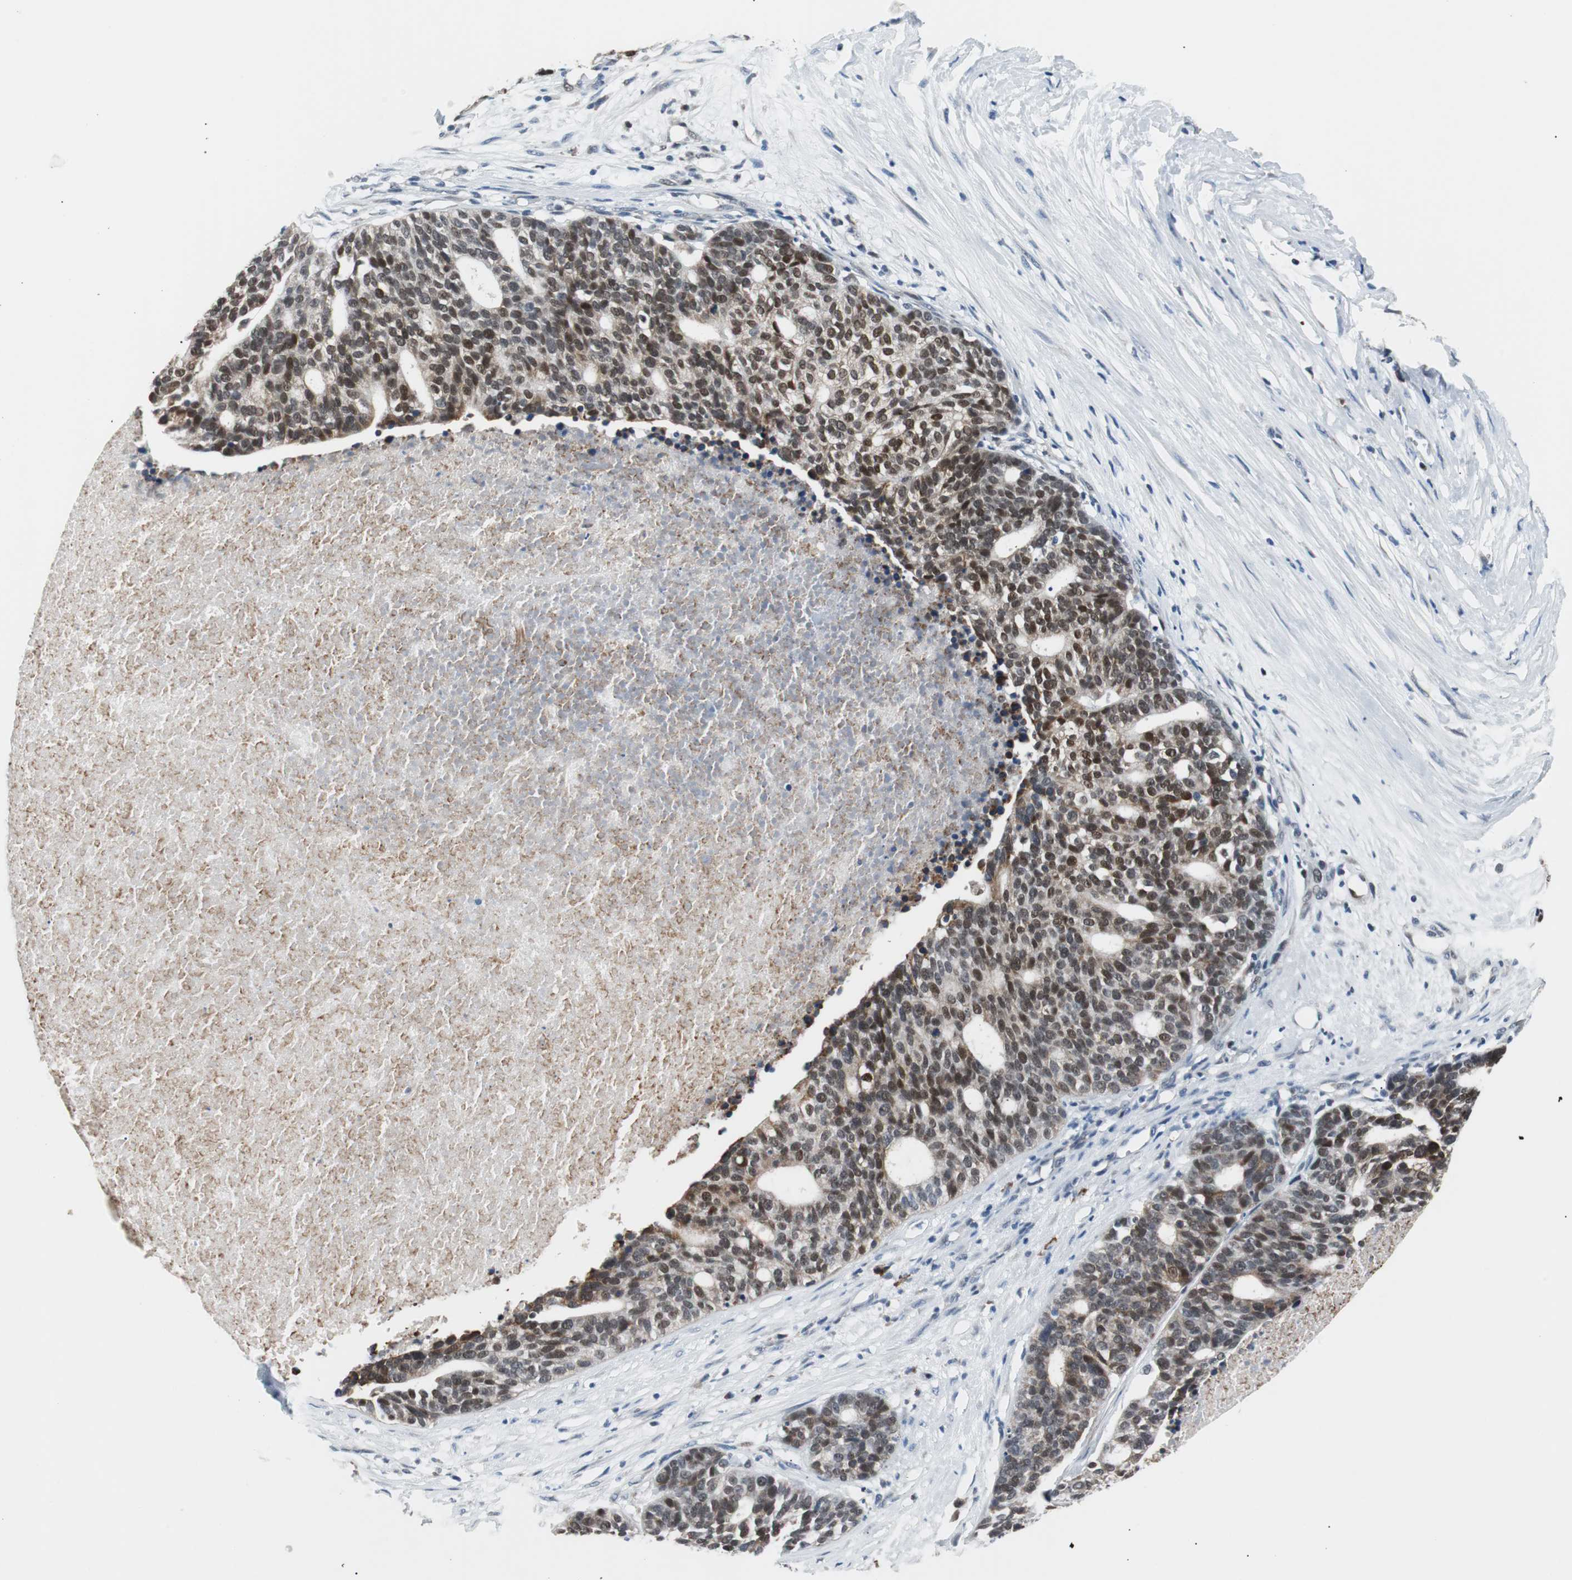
{"staining": {"intensity": "strong", "quantity": ">75%", "location": "nuclear"}, "tissue": "ovarian cancer", "cell_type": "Tumor cells", "image_type": "cancer", "snomed": [{"axis": "morphology", "description": "Cystadenocarcinoma, serous, NOS"}, {"axis": "topography", "description": "Ovary"}], "caption": "Strong nuclear expression is appreciated in approximately >75% of tumor cells in ovarian cancer. Immunohistochemistry stains the protein in brown and the nuclei are stained blue.", "gene": "USP28", "patient": {"sex": "female", "age": 59}}